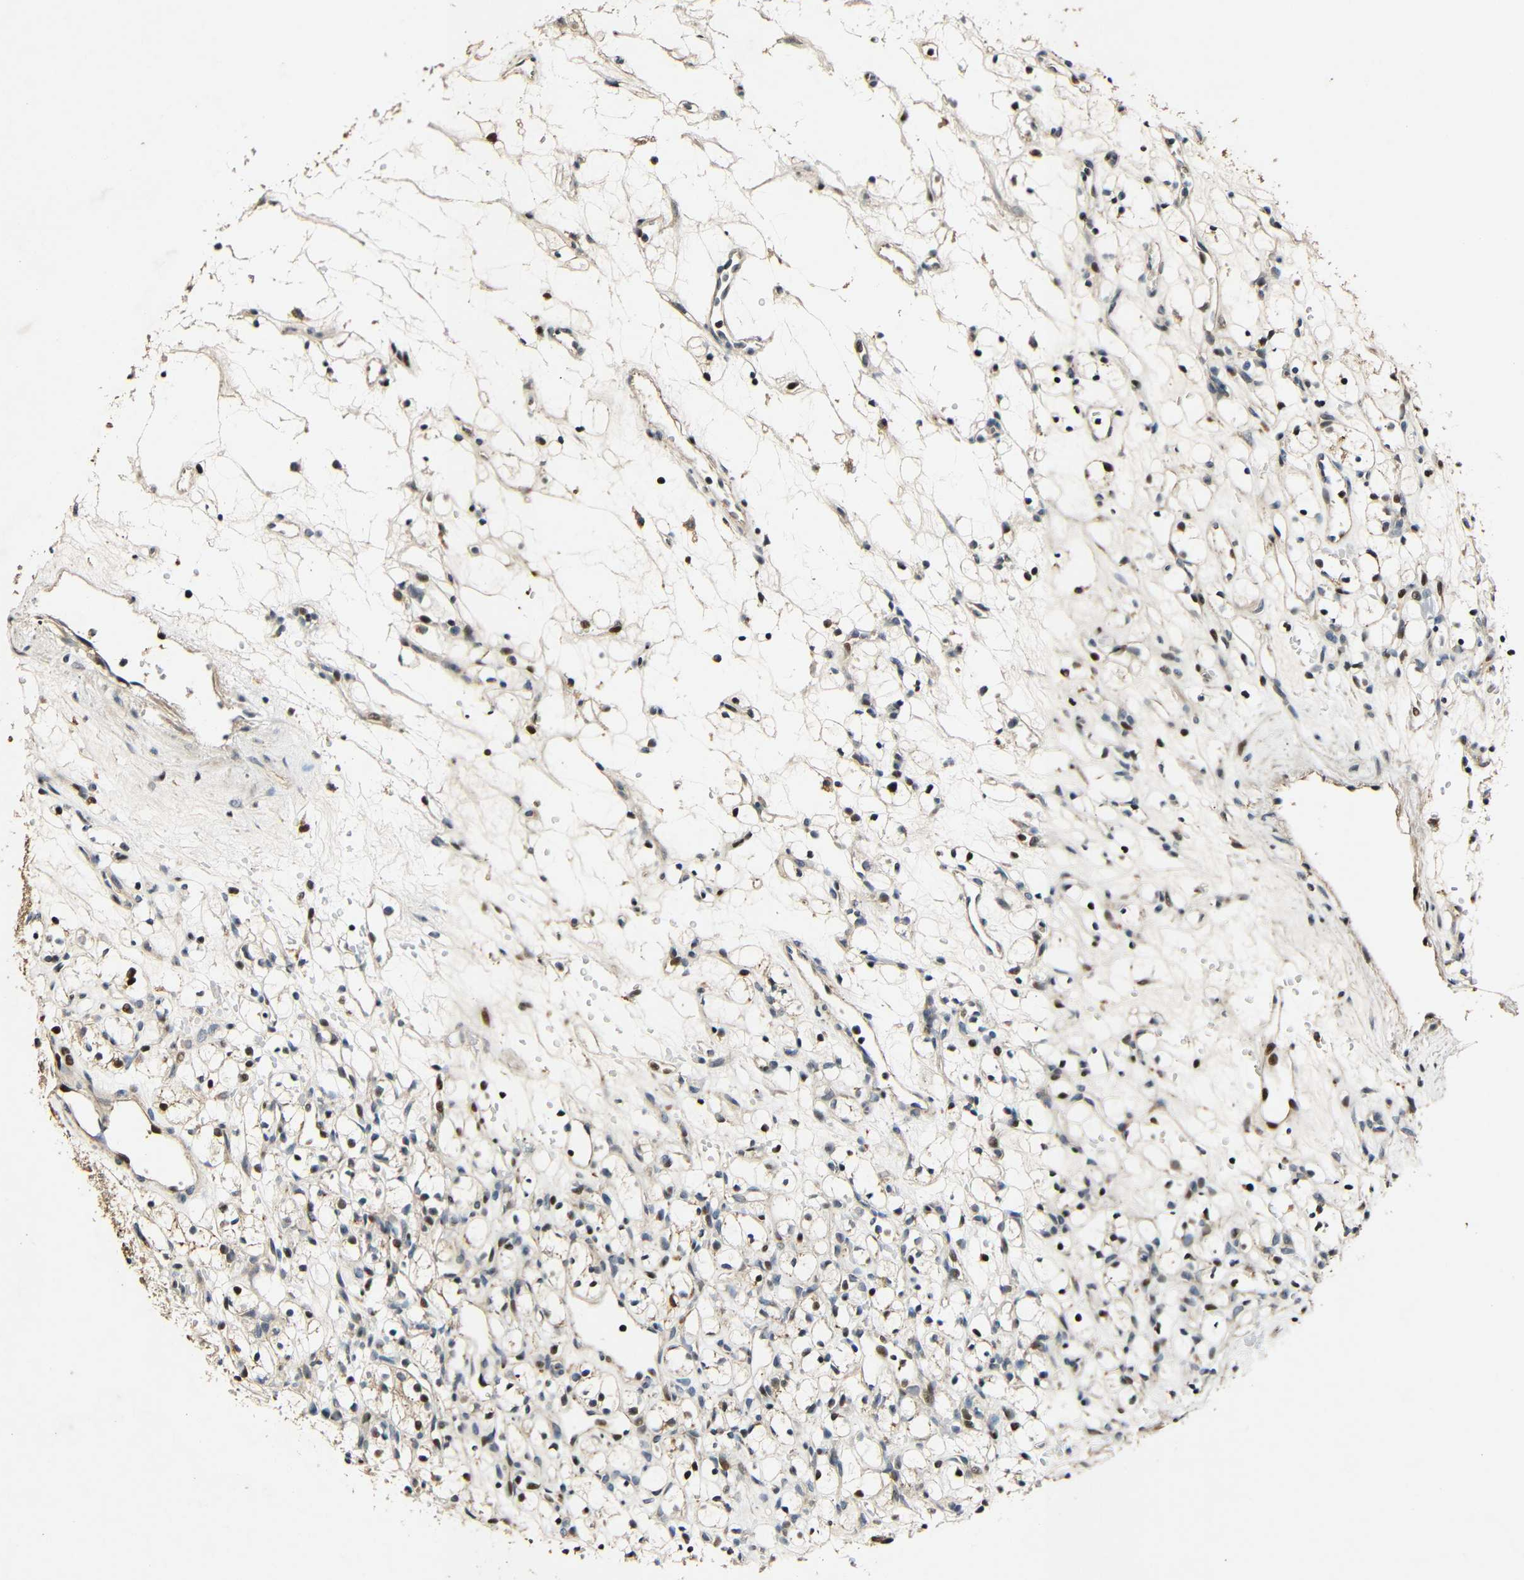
{"staining": {"intensity": "moderate", "quantity": "25%-75%", "location": "nuclear"}, "tissue": "renal cancer", "cell_type": "Tumor cells", "image_type": "cancer", "snomed": [{"axis": "morphology", "description": "Adenocarcinoma, NOS"}, {"axis": "topography", "description": "Kidney"}], "caption": "Immunohistochemistry photomicrograph of neoplastic tissue: renal cancer (adenocarcinoma) stained using immunohistochemistry displays medium levels of moderate protein expression localized specifically in the nuclear of tumor cells, appearing as a nuclear brown color.", "gene": "KAZALD1", "patient": {"sex": "female", "age": 60}}